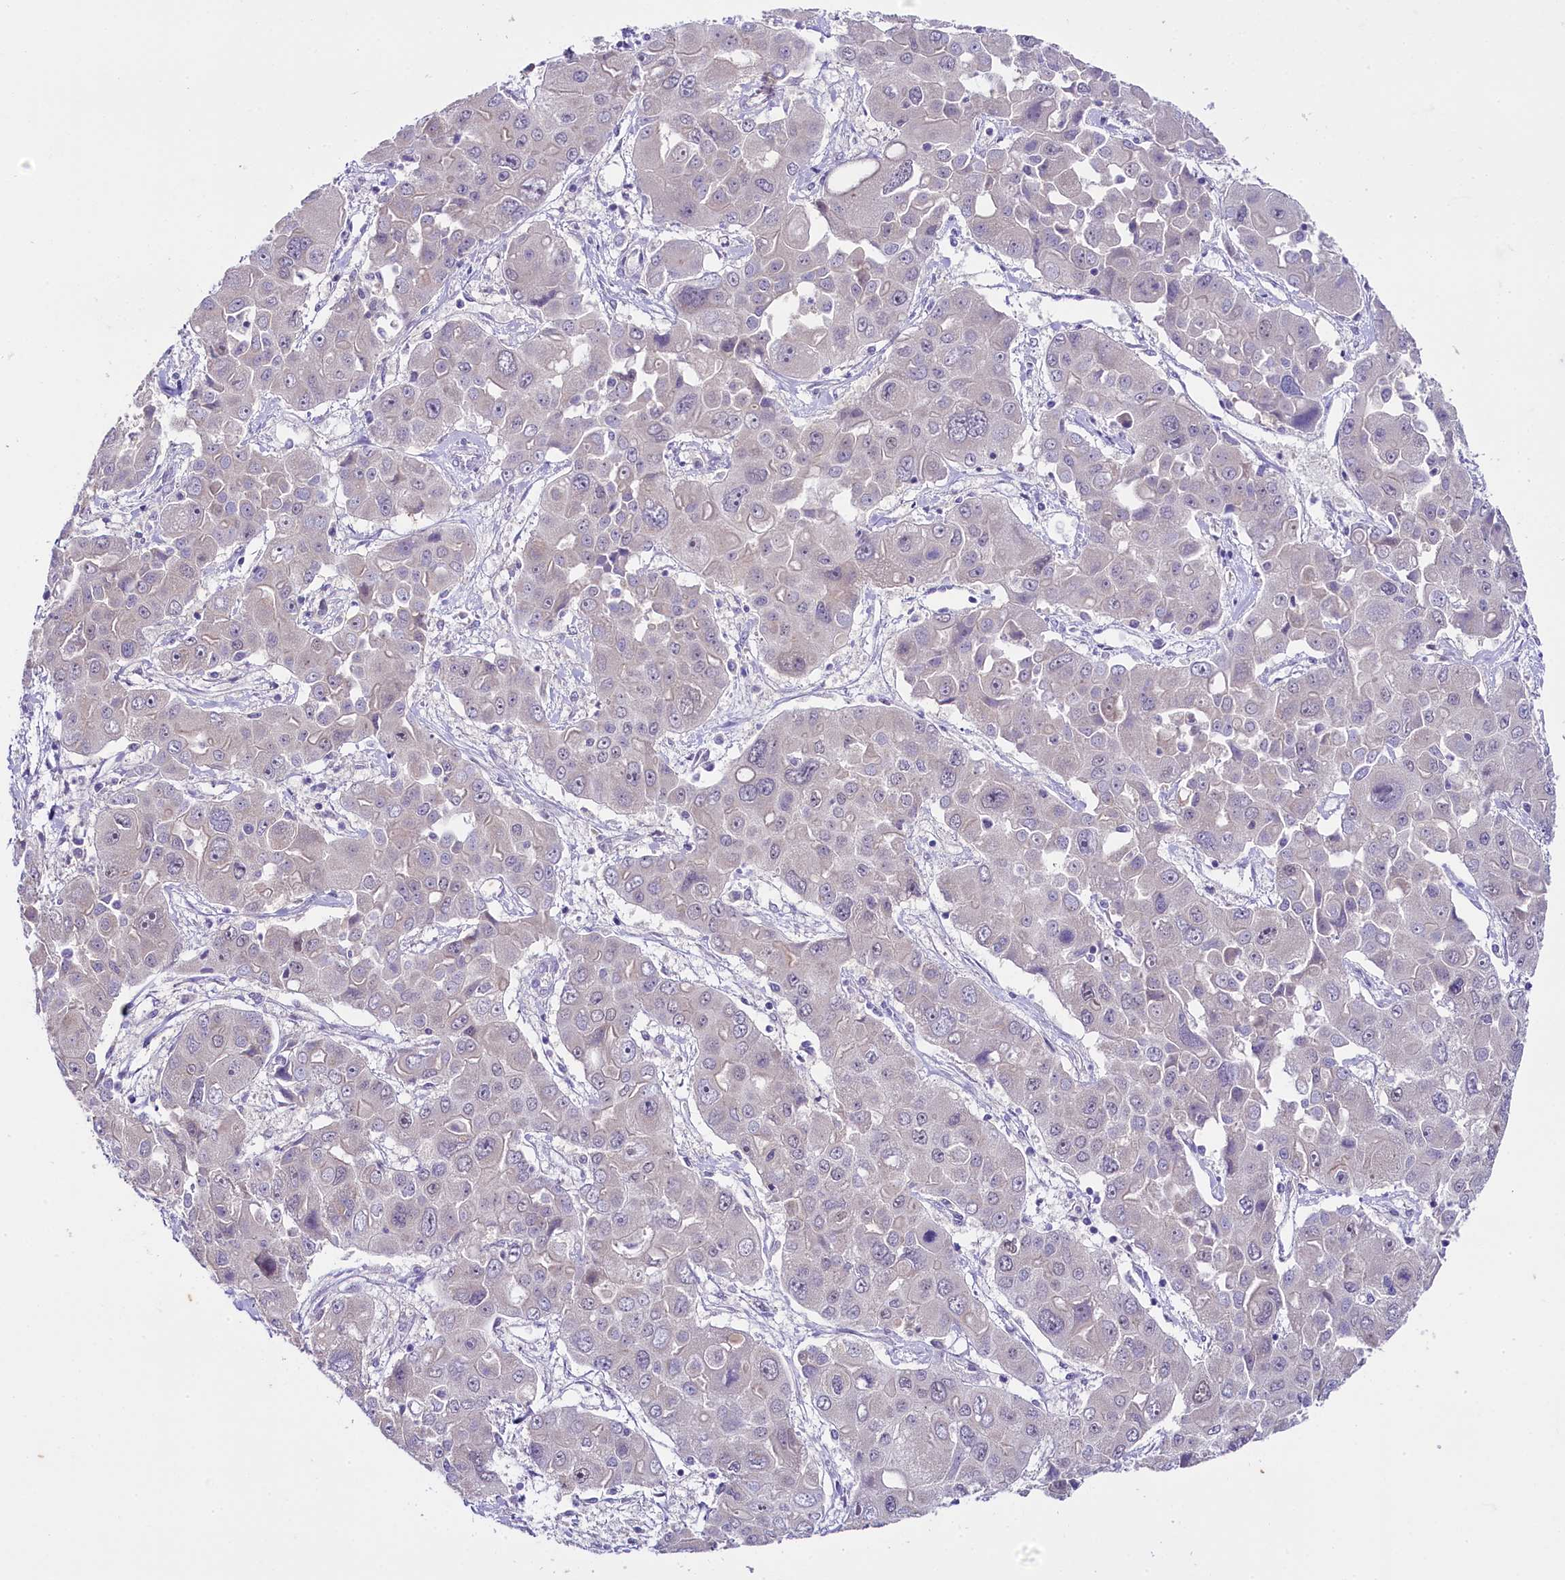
{"staining": {"intensity": "negative", "quantity": "none", "location": "none"}, "tissue": "liver cancer", "cell_type": "Tumor cells", "image_type": "cancer", "snomed": [{"axis": "morphology", "description": "Cholangiocarcinoma"}, {"axis": "topography", "description": "Liver"}], "caption": "Tumor cells are negative for protein expression in human liver cancer (cholangiocarcinoma). (Stains: DAB immunohistochemistry with hematoxylin counter stain, Microscopy: brightfield microscopy at high magnification).", "gene": "OSGEP", "patient": {"sex": "male", "age": 67}}